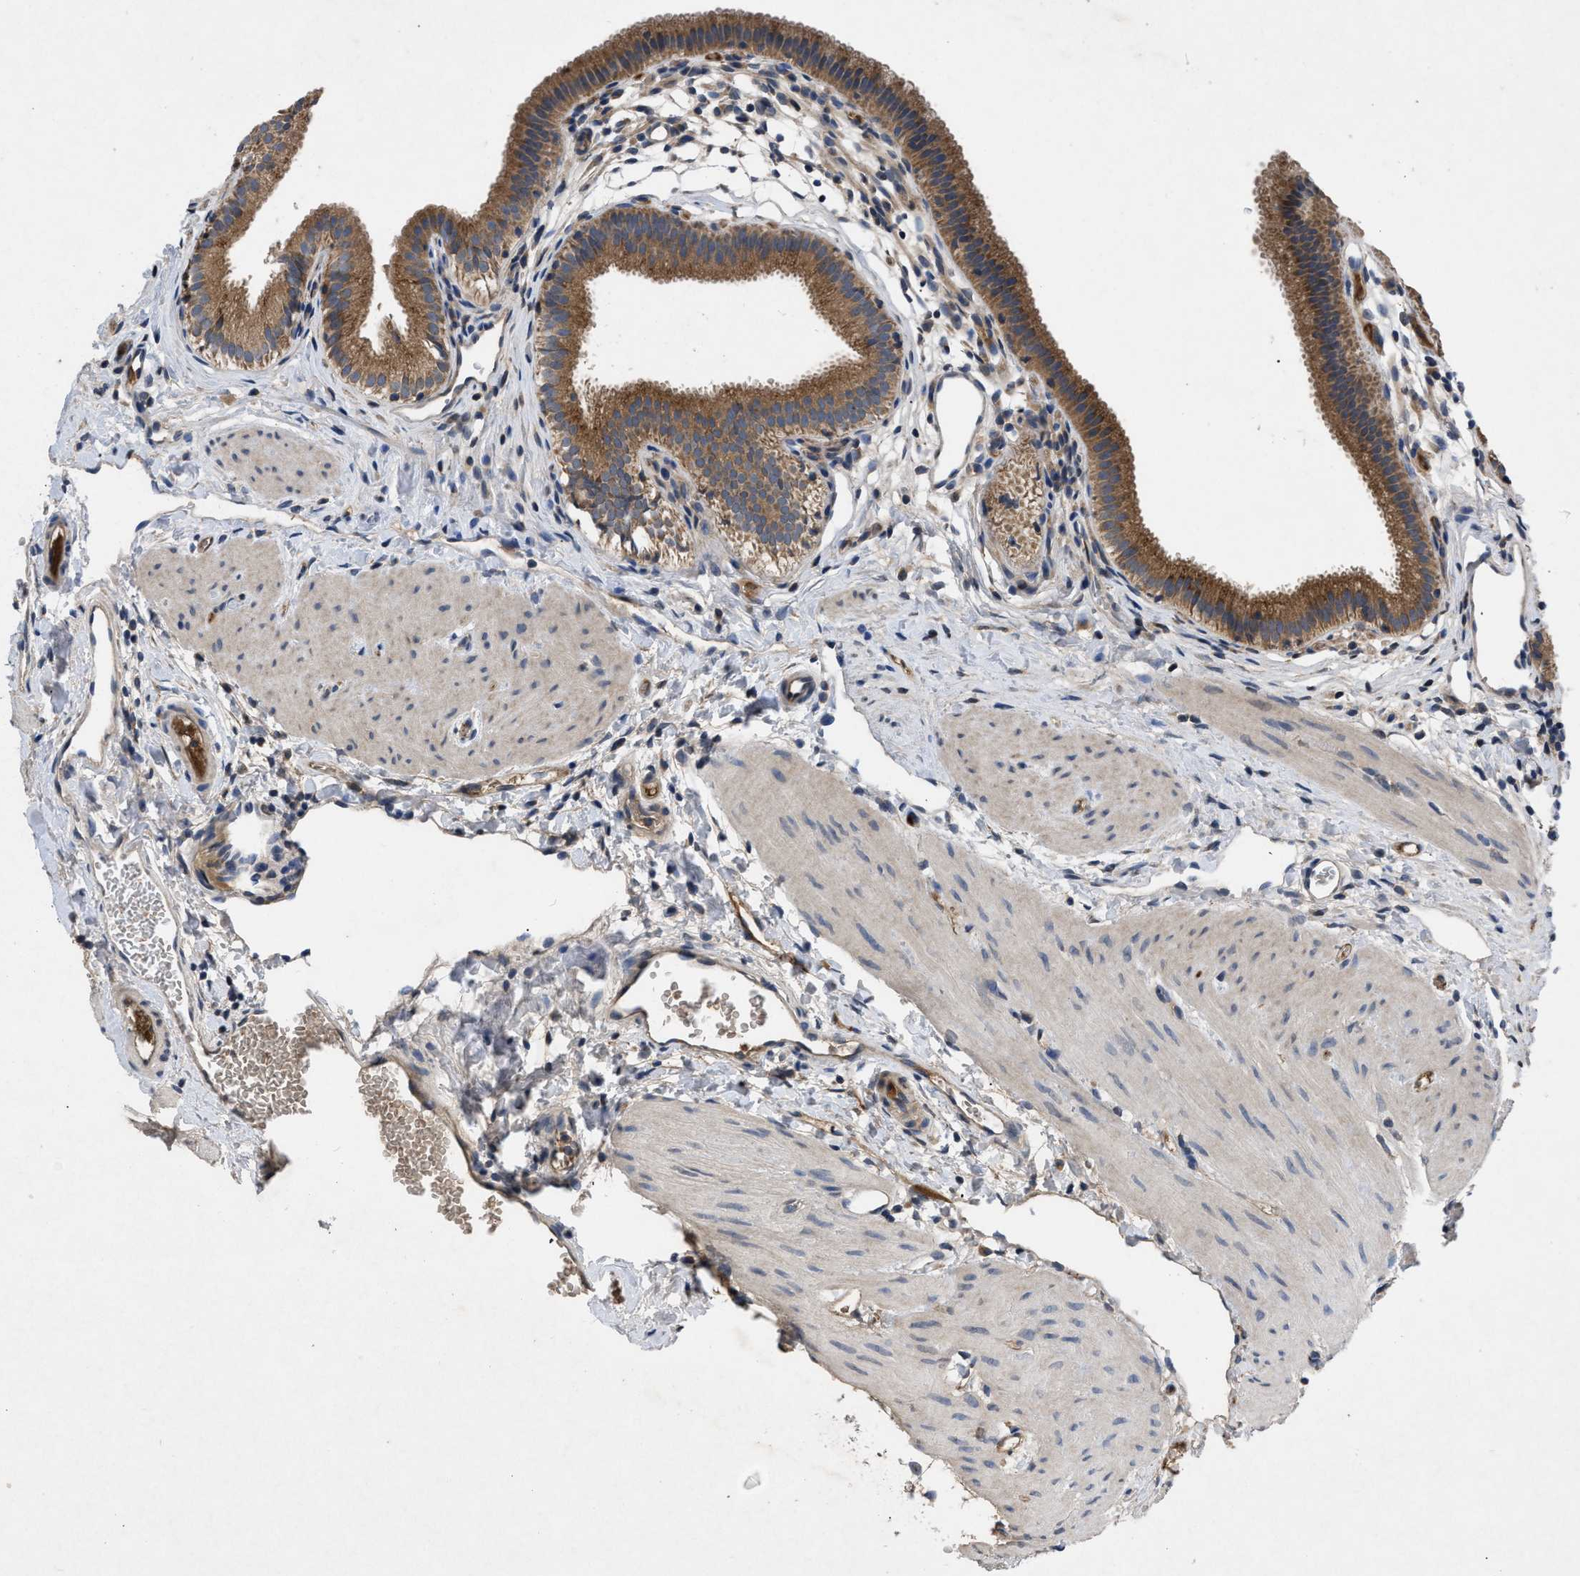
{"staining": {"intensity": "strong", "quantity": ">75%", "location": "cytoplasmic/membranous"}, "tissue": "gallbladder", "cell_type": "Glandular cells", "image_type": "normal", "snomed": [{"axis": "morphology", "description": "Normal tissue, NOS"}, {"axis": "topography", "description": "Gallbladder"}], "caption": "Immunohistochemical staining of normal human gallbladder displays strong cytoplasmic/membranous protein positivity in approximately >75% of glandular cells.", "gene": "VPS4A", "patient": {"sex": "female", "age": 26}}